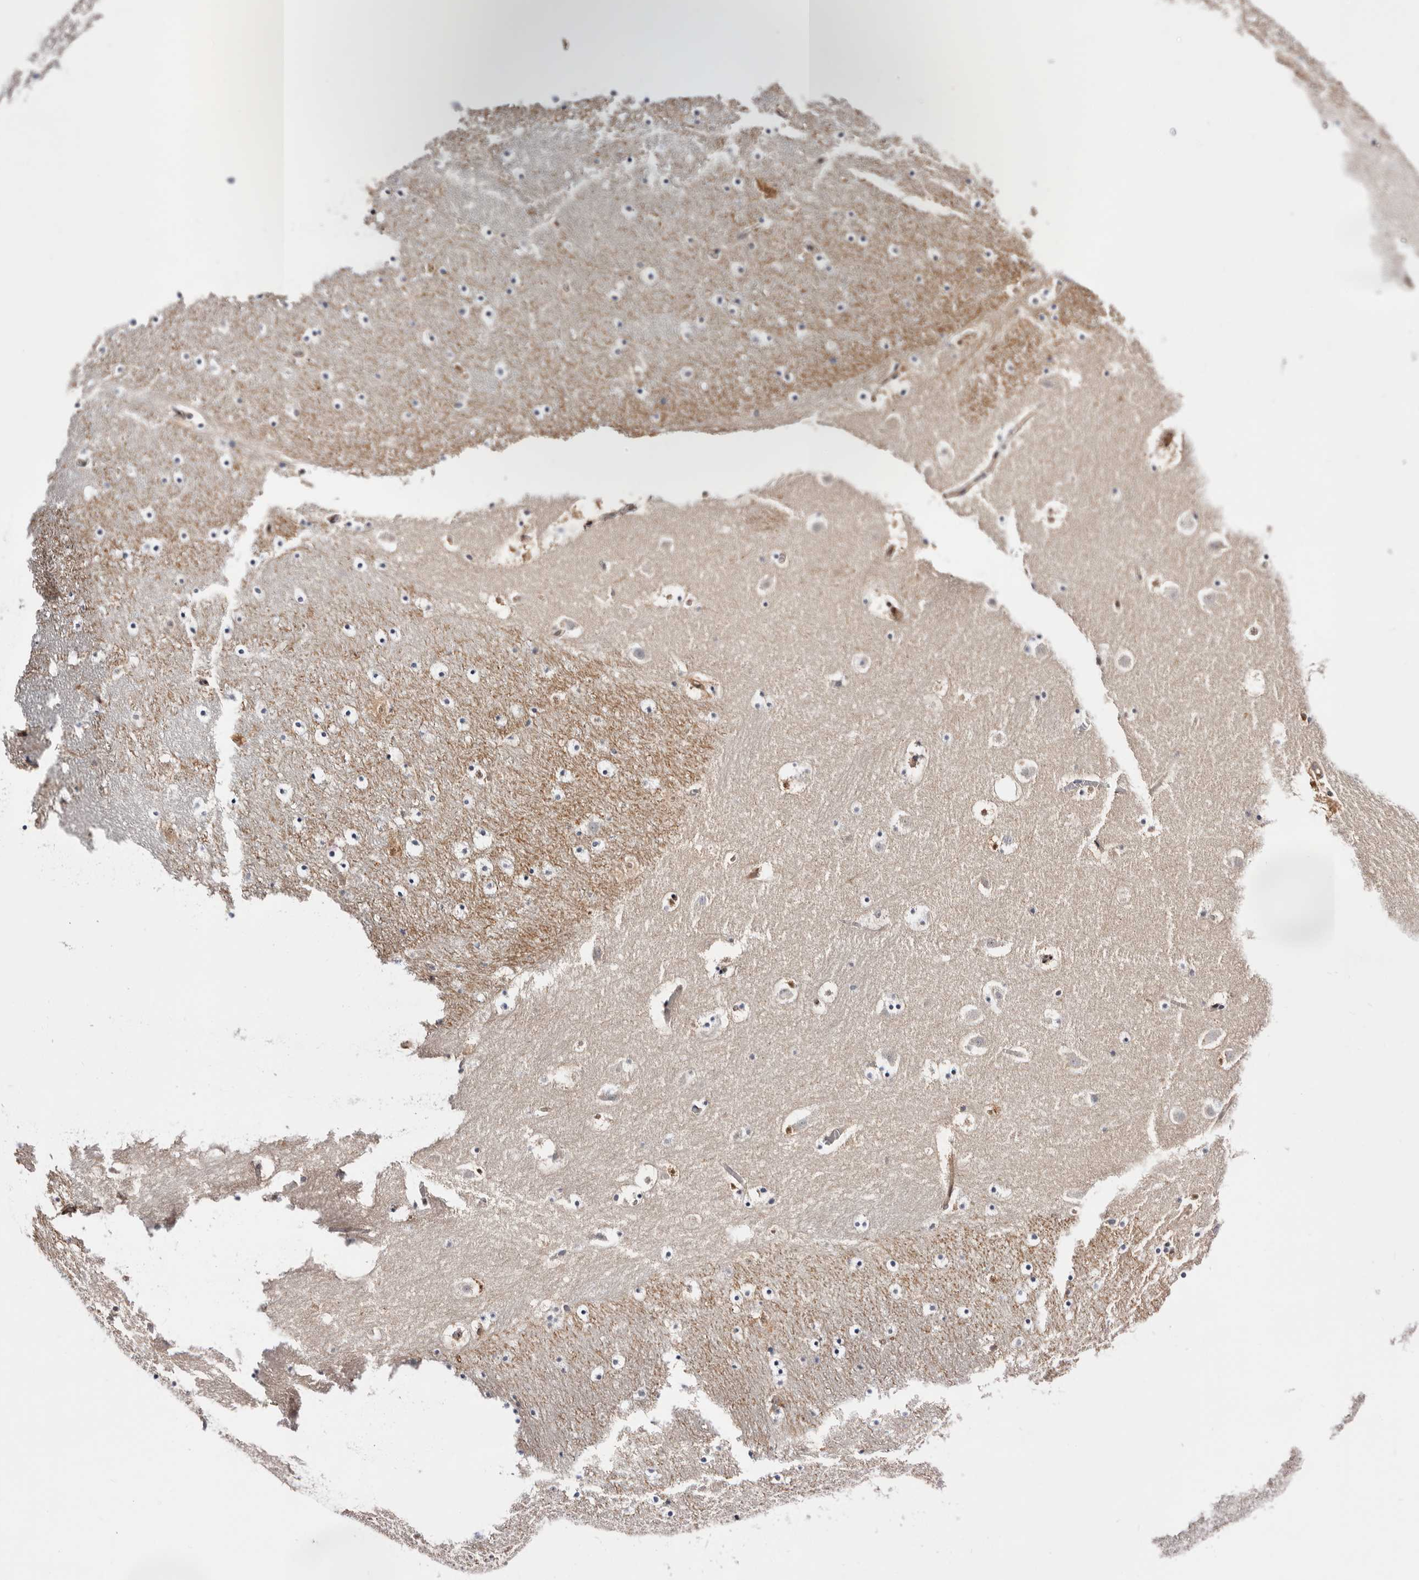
{"staining": {"intensity": "negative", "quantity": "none", "location": "none"}, "tissue": "caudate", "cell_type": "Glial cells", "image_type": "normal", "snomed": [{"axis": "morphology", "description": "Normal tissue, NOS"}, {"axis": "topography", "description": "Lateral ventricle wall"}], "caption": "Immunohistochemistry image of unremarkable caudate stained for a protein (brown), which reveals no expression in glial cells.", "gene": "TP53I3", "patient": {"sex": "male", "age": 45}}